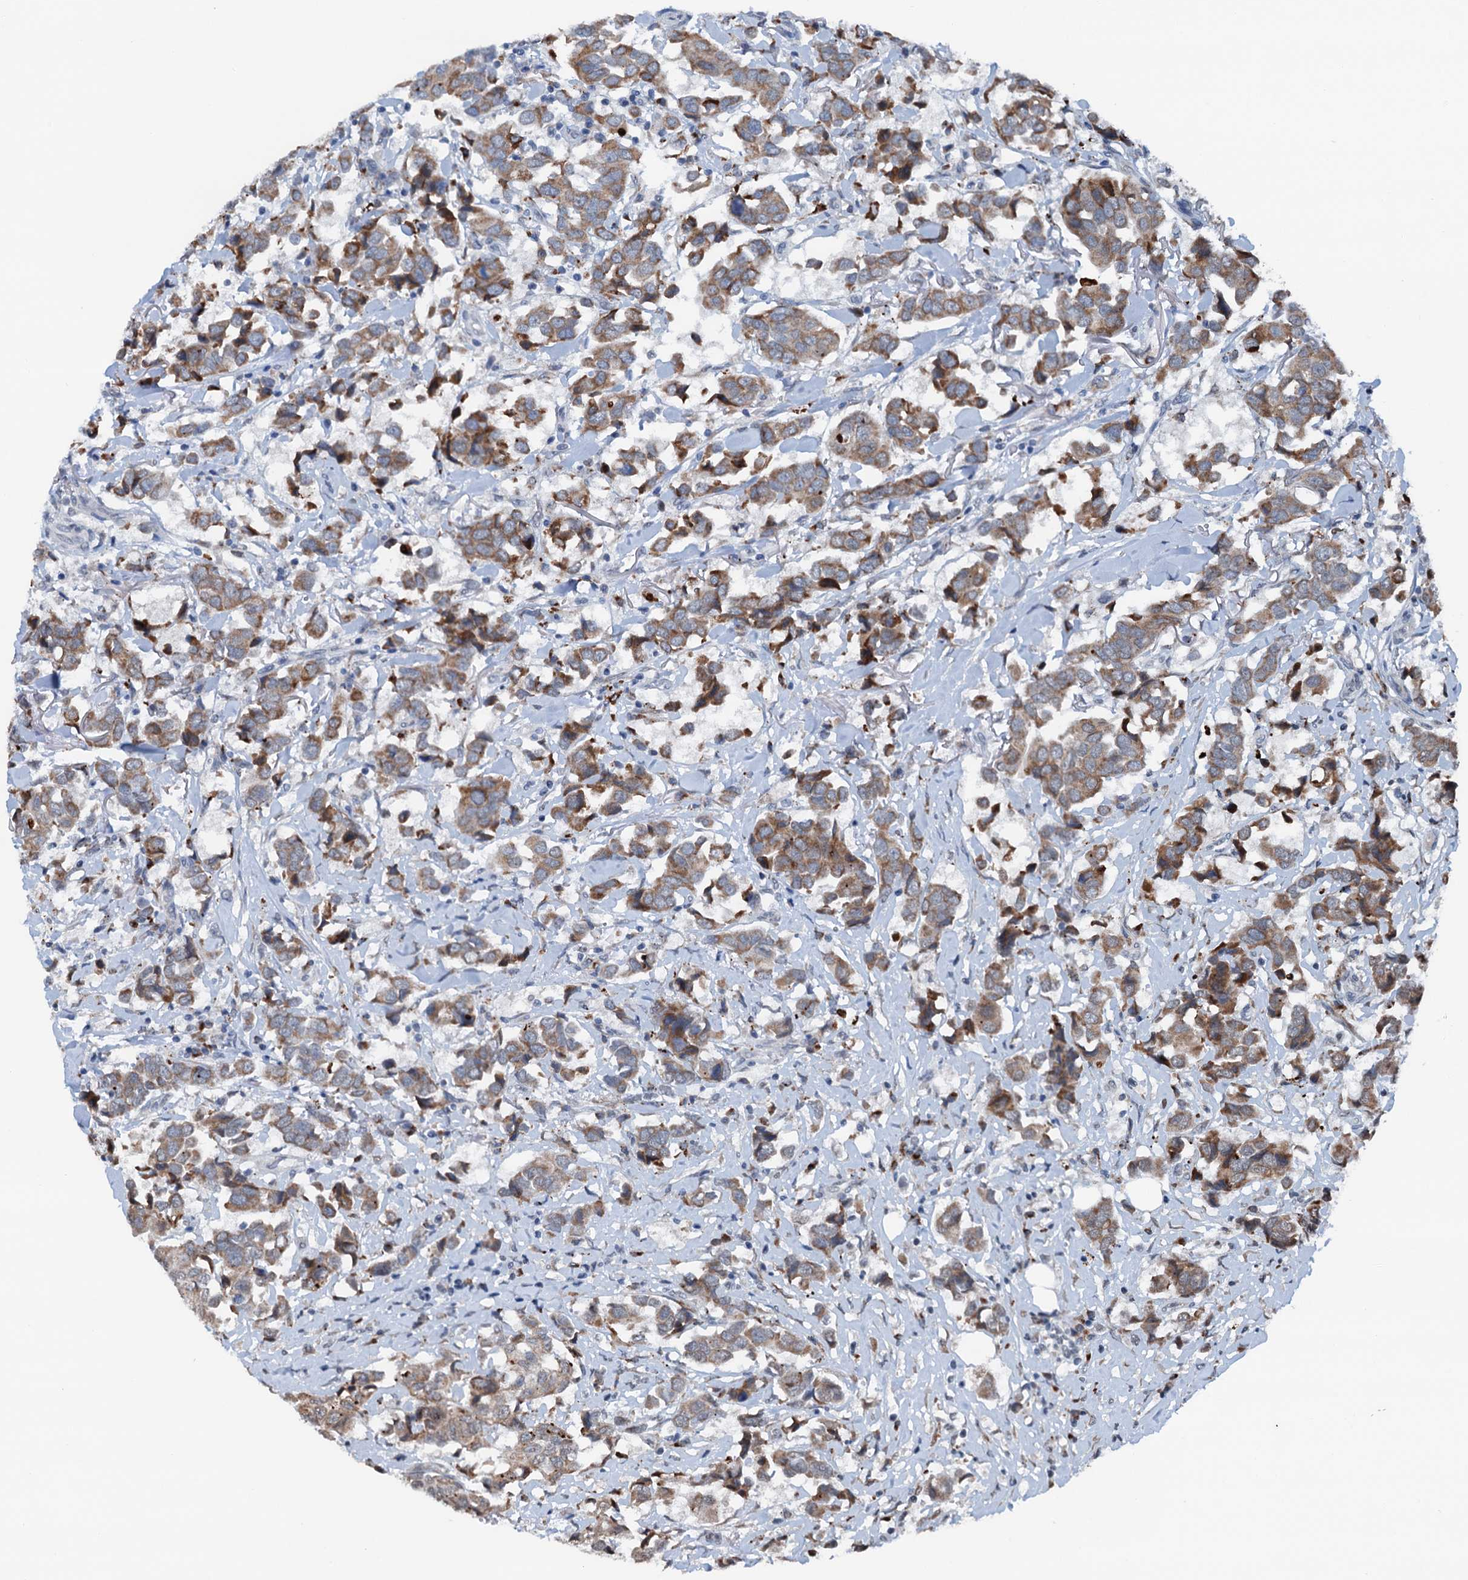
{"staining": {"intensity": "moderate", "quantity": ">75%", "location": "cytoplasmic/membranous"}, "tissue": "breast cancer", "cell_type": "Tumor cells", "image_type": "cancer", "snomed": [{"axis": "morphology", "description": "Duct carcinoma"}, {"axis": "topography", "description": "Breast"}], "caption": "Brown immunohistochemical staining in human invasive ductal carcinoma (breast) exhibits moderate cytoplasmic/membranous positivity in approximately >75% of tumor cells.", "gene": "SHLD1", "patient": {"sex": "female", "age": 80}}